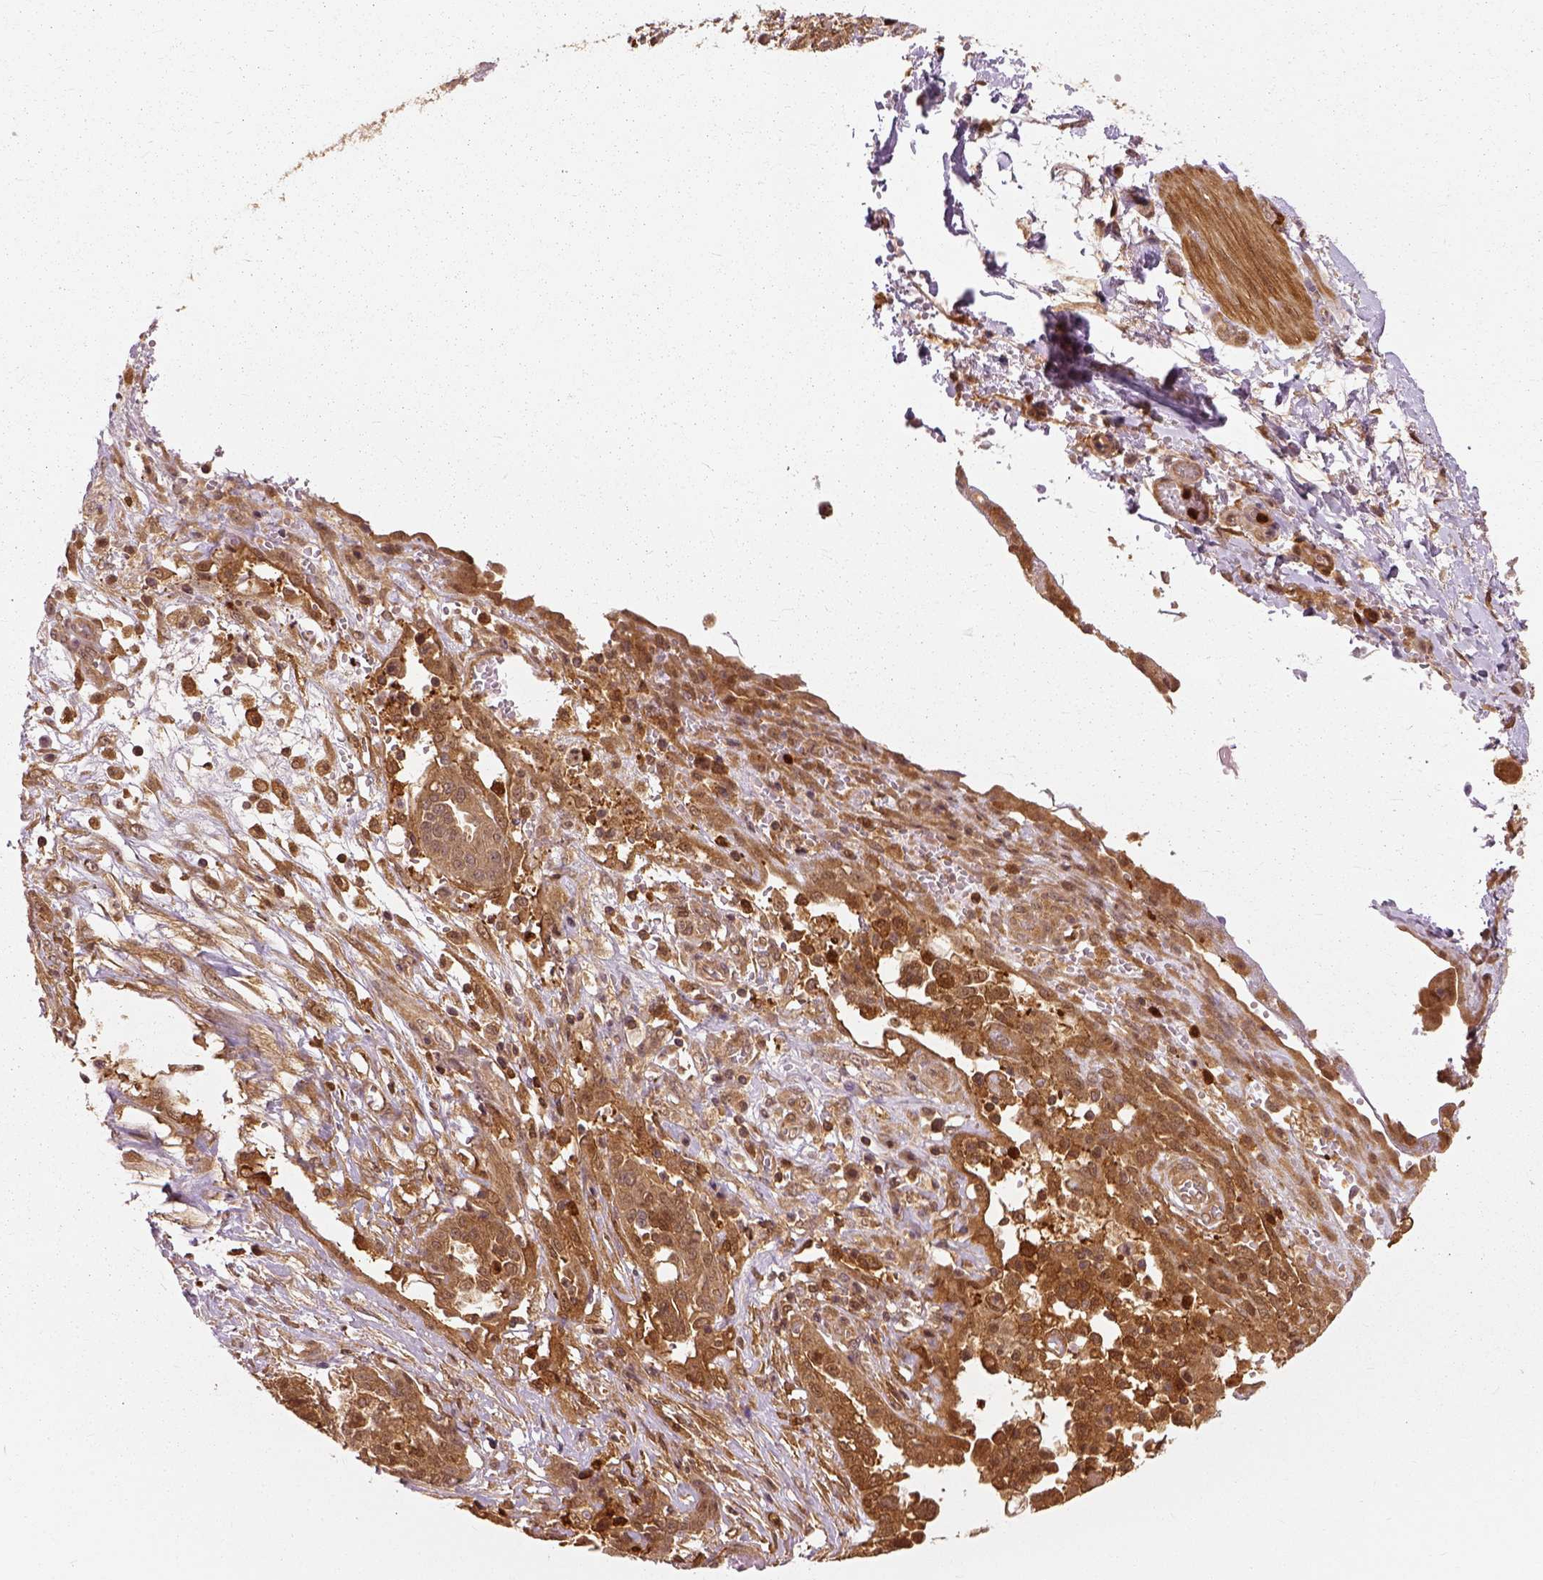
{"staining": {"intensity": "moderate", "quantity": ">75%", "location": "cytoplasmic/membranous"}, "tissue": "ovarian cancer", "cell_type": "Tumor cells", "image_type": "cancer", "snomed": [{"axis": "morphology", "description": "Cystadenocarcinoma, serous, NOS"}, {"axis": "topography", "description": "Ovary"}], "caption": "This is an image of immunohistochemistry (IHC) staining of ovarian serous cystadenocarcinoma, which shows moderate expression in the cytoplasmic/membranous of tumor cells.", "gene": "GPI", "patient": {"sex": "female", "age": 67}}